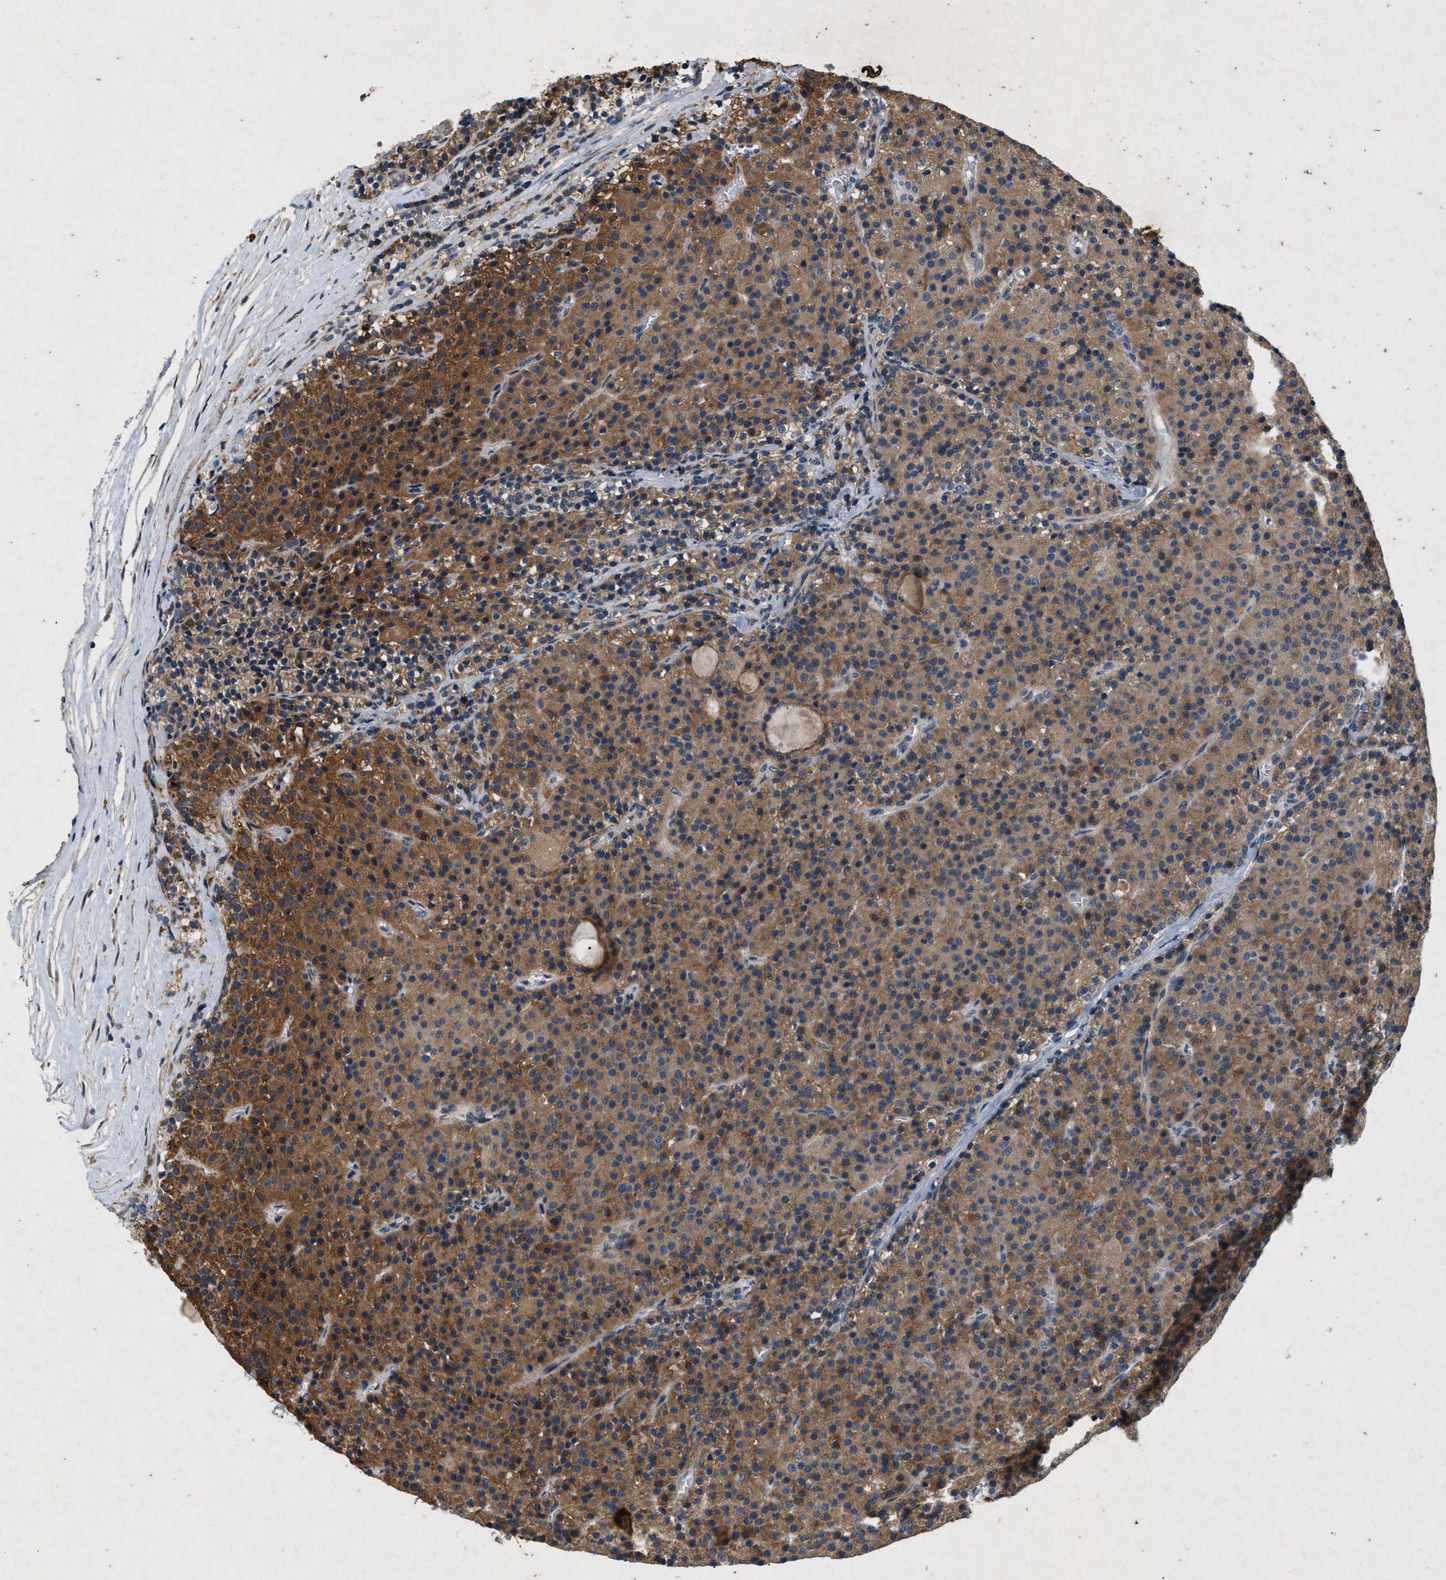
{"staining": {"intensity": "moderate", "quantity": ">75%", "location": "cytoplasmic/membranous"}, "tissue": "parathyroid gland", "cell_type": "Glandular cells", "image_type": "normal", "snomed": [{"axis": "morphology", "description": "Normal tissue, NOS"}, {"axis": "morphology", "description": "Adenoma, NOS"}, {"axis": "topography", "description": "Parathyroid gland"}], "caption": "Immunohistochemistry (IHC) staining of normal parathyroid gland, which displays medium levels of moderate cytoplasmic/membranous staining in about >75% of glandular cells indicating moderate cytoplasmic/membranous protein staining. The staining was performed using DAB (3,3'-diaminobenzidine) (brown) for protein detection and nuclei were counterstained in hematoxylin (blue).", "gene": "PRKG2", "patient": {"sex": "male", "age": 75}}